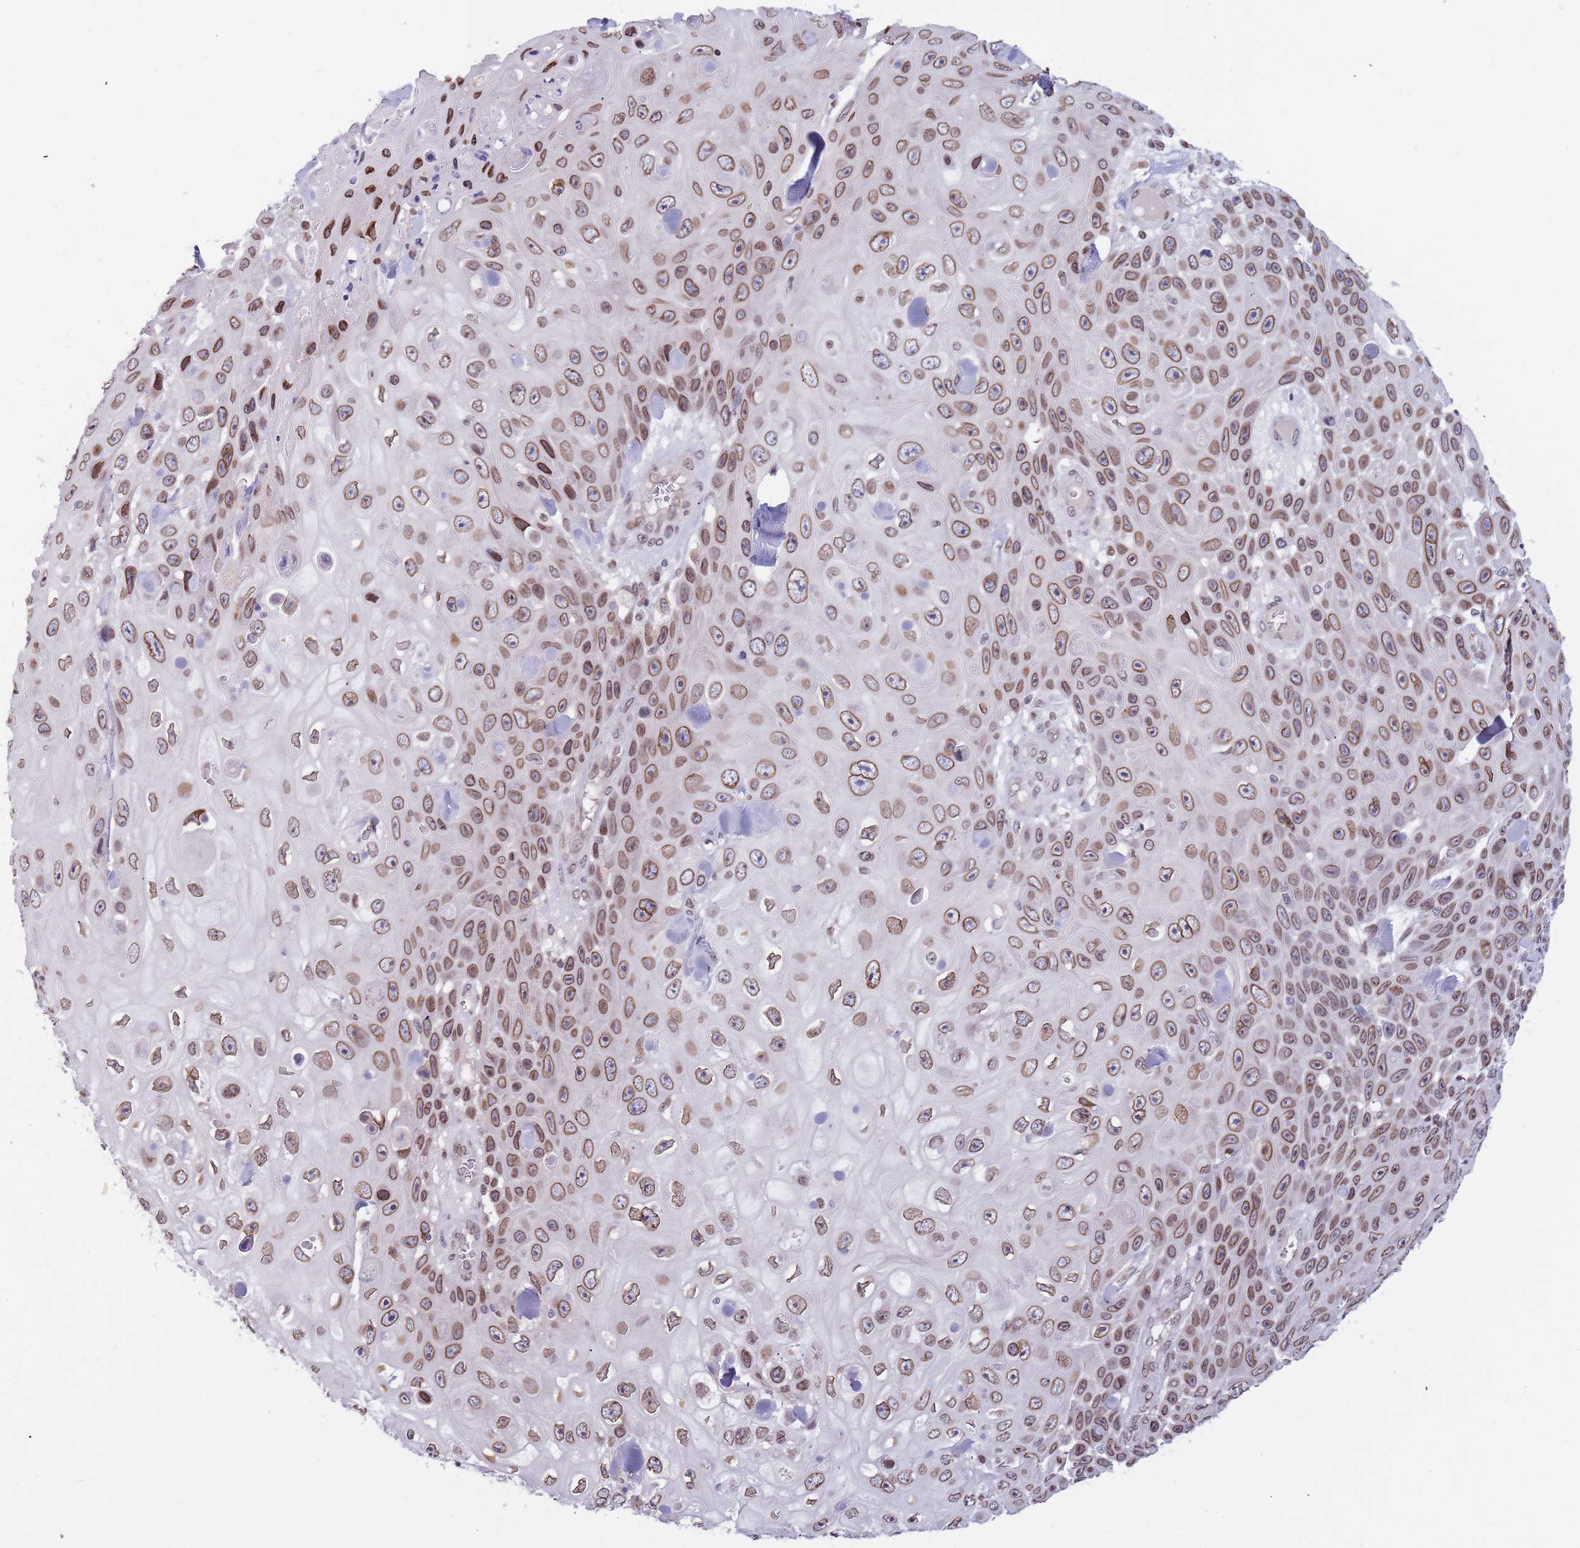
{"staining": {"intensity": "moderate", "quantity": ">75%", "location": "cytoplasmic/membranous,nuclear"}, "tissue": "skin cancer", "cell_type": "Tumor cells", "image_type": "cancer", "snomed": [{"axis": "morphology", "description": "Squamous cell carcinoma, NOS"}, {"axis": "topography", "description": "Skin"}], "caption": "Skin cancer stained with a protein marker exhibits moderate staining in tumor cells.", "gene": "KLHDC2", "patient": {"sex": "male", "age": 82}}